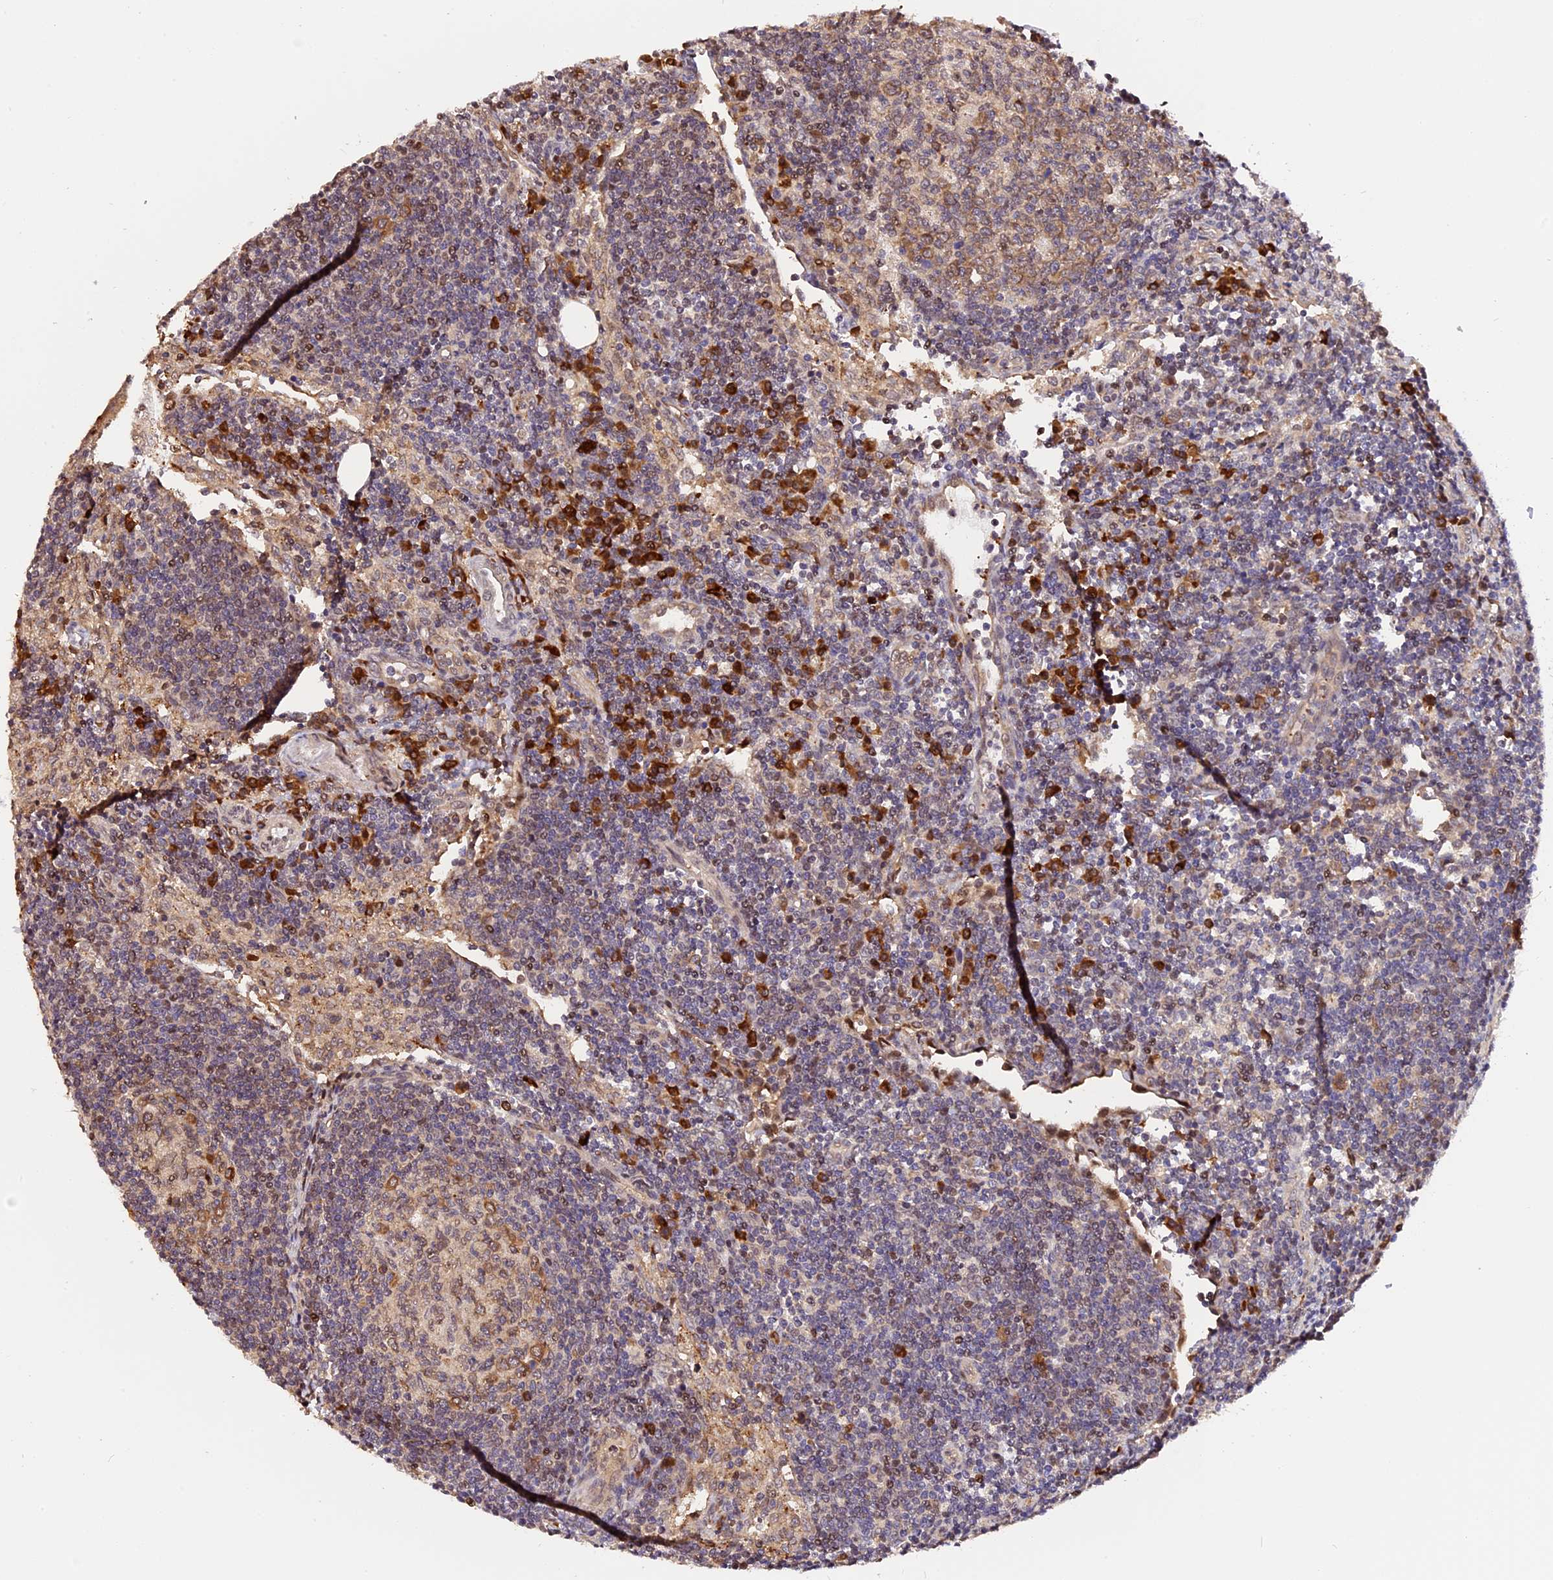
{"staining": {"intensity": "moderate", "quantity": "<25%", "location": "cytoplasmic/membranous"}, "tissue": "lymph node", "cell_type": "Germinal center cells", "image_type": "normal", "snomed": [{"axis": "morphology", "description": "Normal tissue, NOS"}, {"axis": "topography", "description": "Lymph node"}], "caption": "DAB (3,3'-diaminobenzidine) immunohistochemical staining of normal human lymph node reveals moderate cytoplasmic/membranous protein staining in approximately <25% of germinal center cells. (brown staining indicates protein expression, while blue staining denotes nuclei).", "gene": "HERPUD1", "patient": {"sex": "female", "age": 73}}